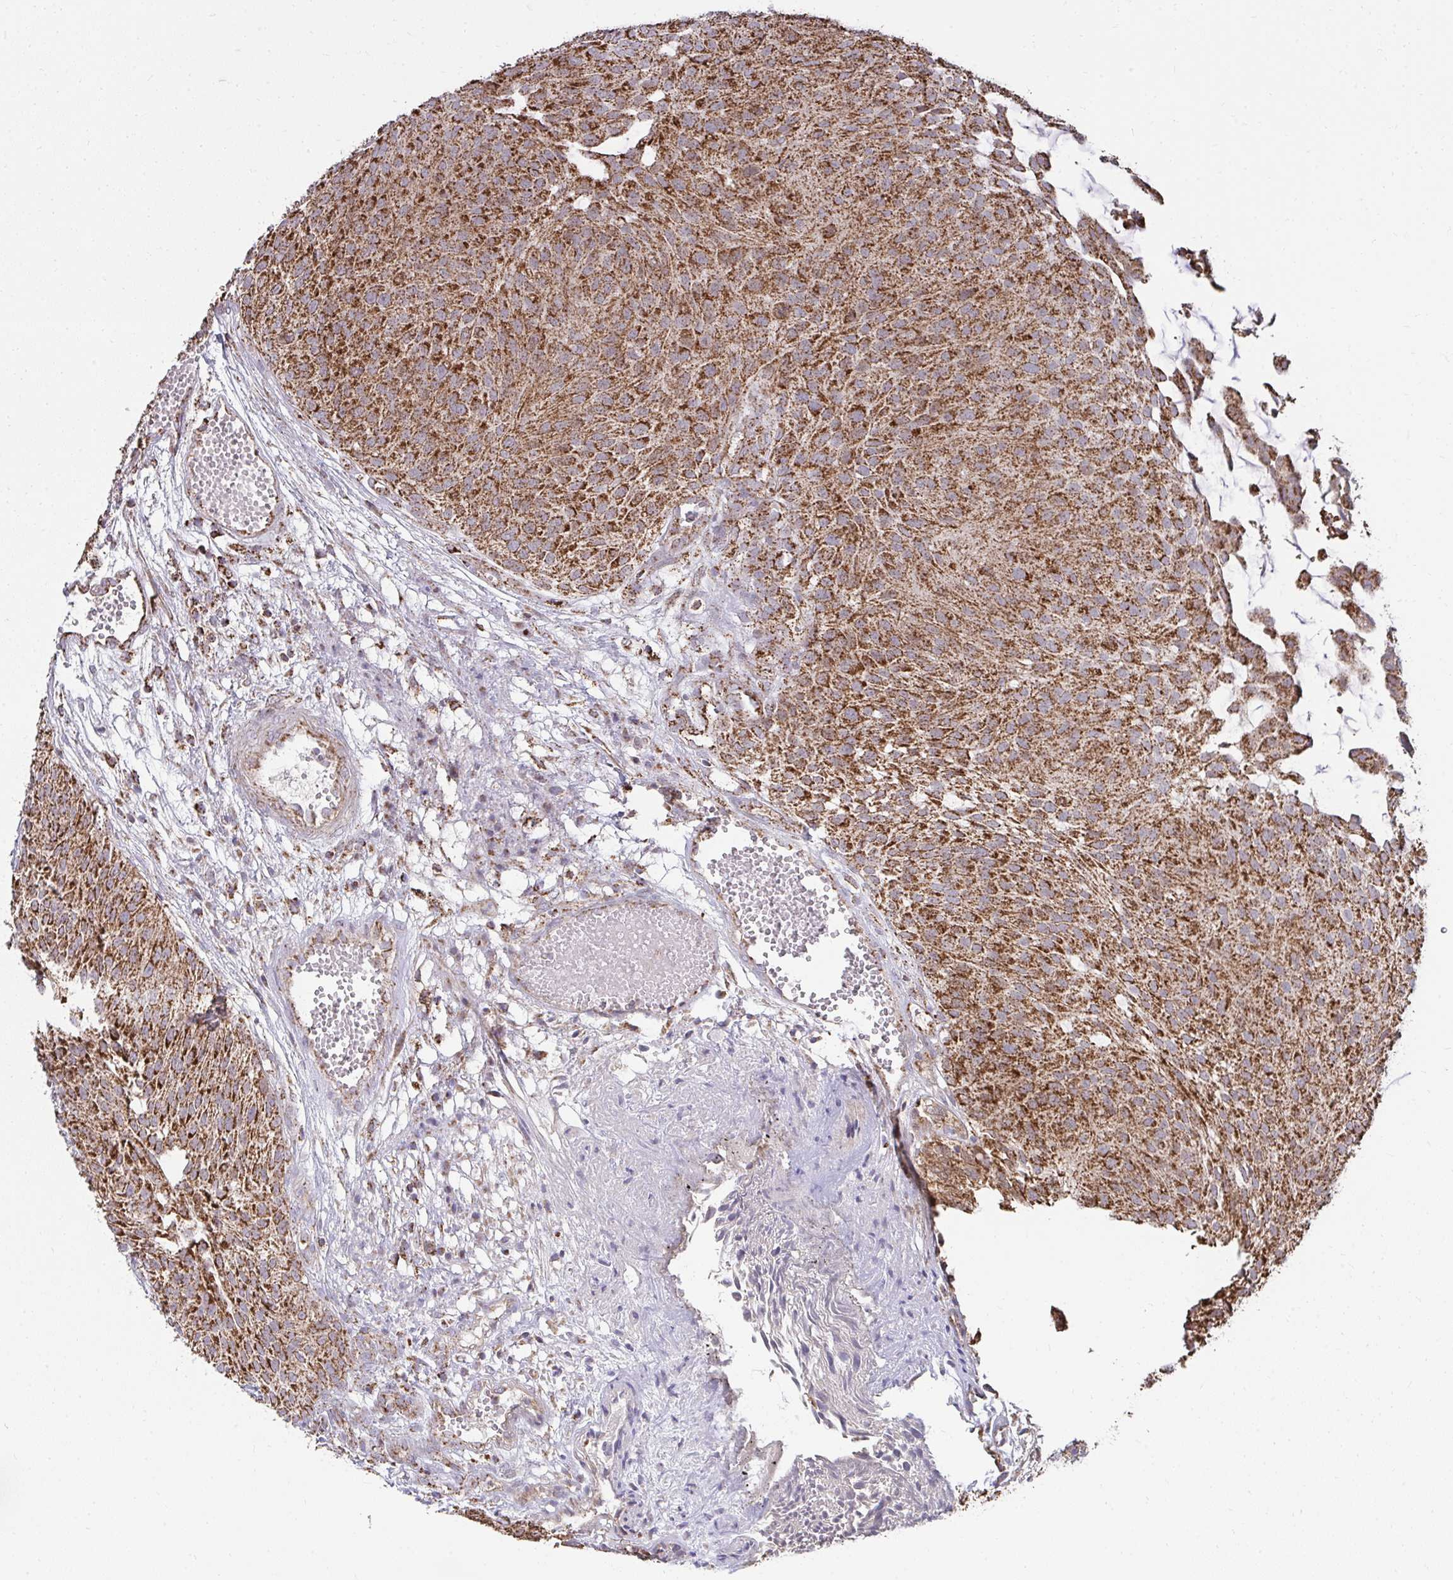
{"staining": {"intensity": "strong", "quantity": ">75%", "location": "cytoplasmic/membranous"}, "tissue": "urothelial cancer", "cell_type": "Tumor cells", "image_type": "cancer", "snomed": [{"axis": "morphology", "description": "Urothelial carcinoma, NOS"}, {"axis": "topography", "description": "Urinary bladder"}], "caption": "Immunohistochemistry micrograph of neoplastic tissue: human urothelial cancer stained using IHC shows high levels of strong protein expression localized specifically in the cytoplasmic/membranous of tumor cells, appearing as a cytoplasmic/membranous brown color.", "gene": "PRRG3", "patient": {"sex": "male", "age": 84}}